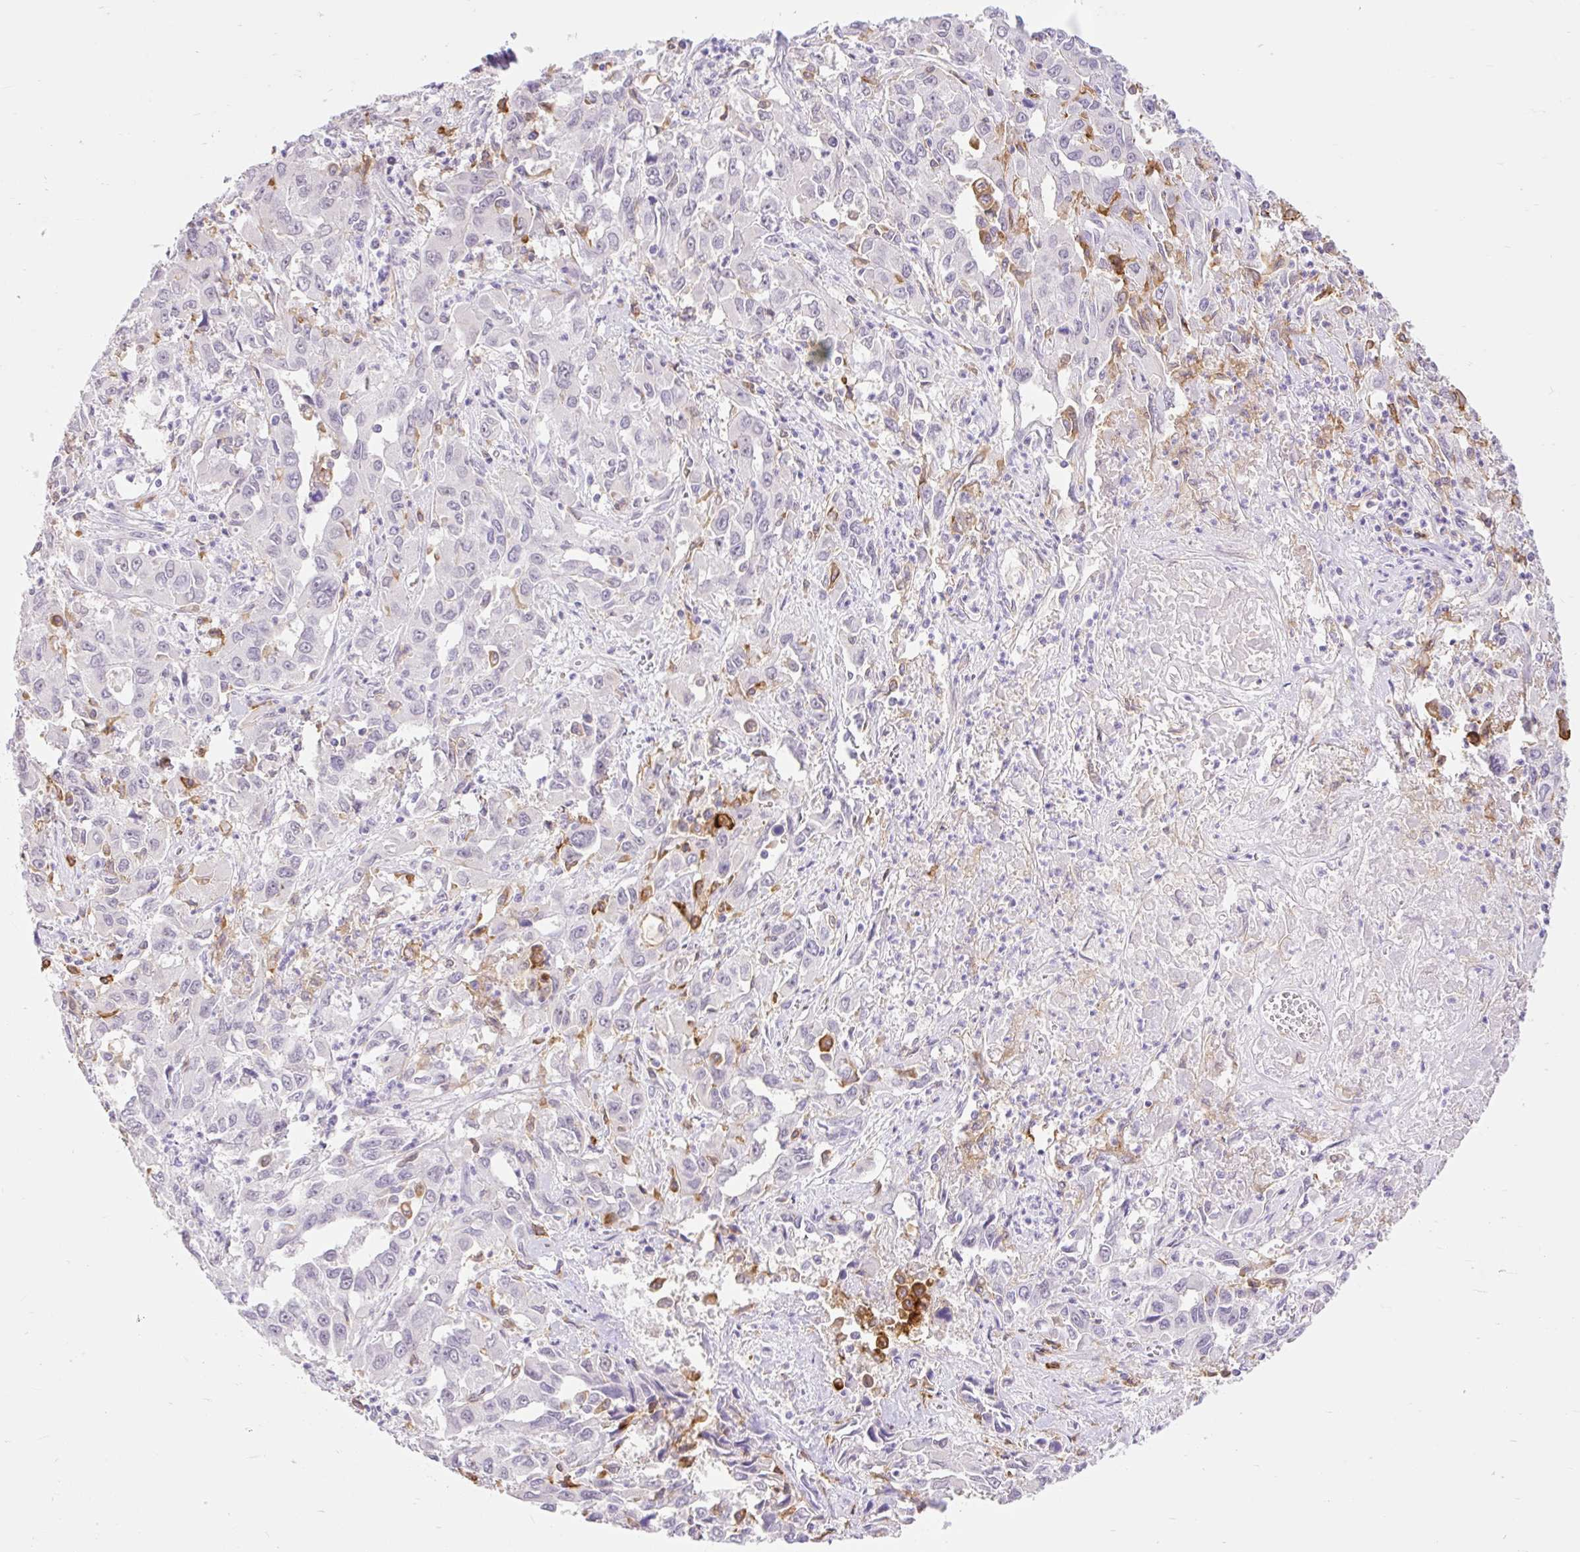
{"staining": {"intensity": "negative", "quantity": "none", "location": "none"}, "tissue": "liver cancer", "cell_type": "Tumor cells", "image_type": "cancer", "snomed": [{"axis": "morphology", "description": "Carcinoma, Hepatocellular, NOS"}, {"axis": "topography", "description": "Liver"}], "caption": "Immunohistochemistry histopathology image of neoplastic tissue: human hepatocellular carcinoma (liver) stained with DAB shows no significant protein staining in tumor cells.", "gene": "SIGLEC1", "patient": {"sex": "male", "age": 63}}